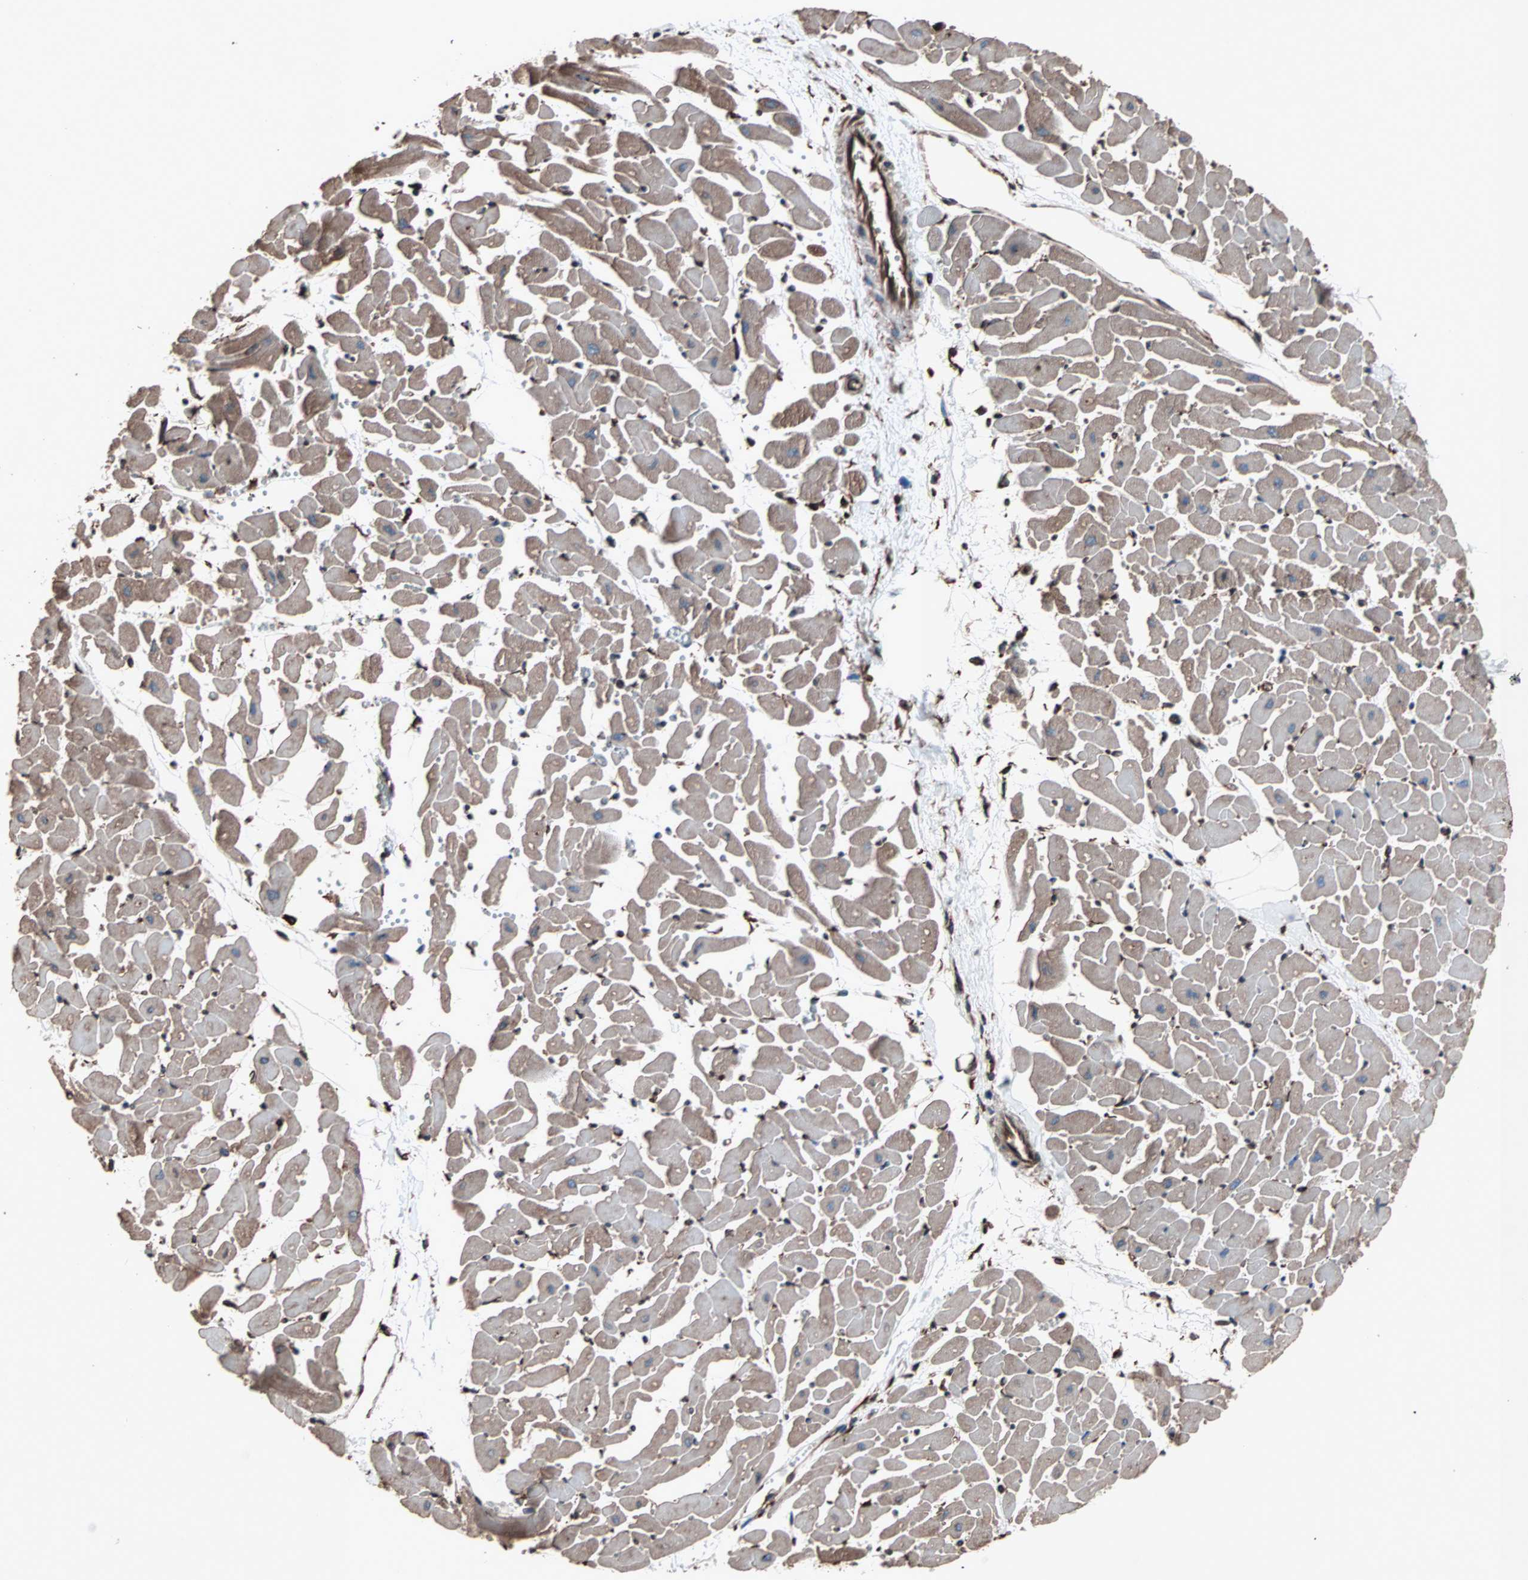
{"staining": {"intensity": "moderate", "quantity": ">75%", "location": "cytoplasmic/membranous"}, "tissue": "heart muscle", "cell_type": "Cardiomyocytes", "image_type": "normal", "snomed": [{"axis": "morphology", "description": "Normal tissue, NOS"}, {"axis": "topography", "description": "Heart"}], "caption": "Immunohistochemistry (IHC) histopathology image of unremarkable heart muscle stained for a protein (brown), which reveals medium levels of moderate cytoplasmic/membranous expression in approximately >75% of cardiomyocytes.", "gene": "HSP90B1", "patient": {"sex": "female", "age": 19}}